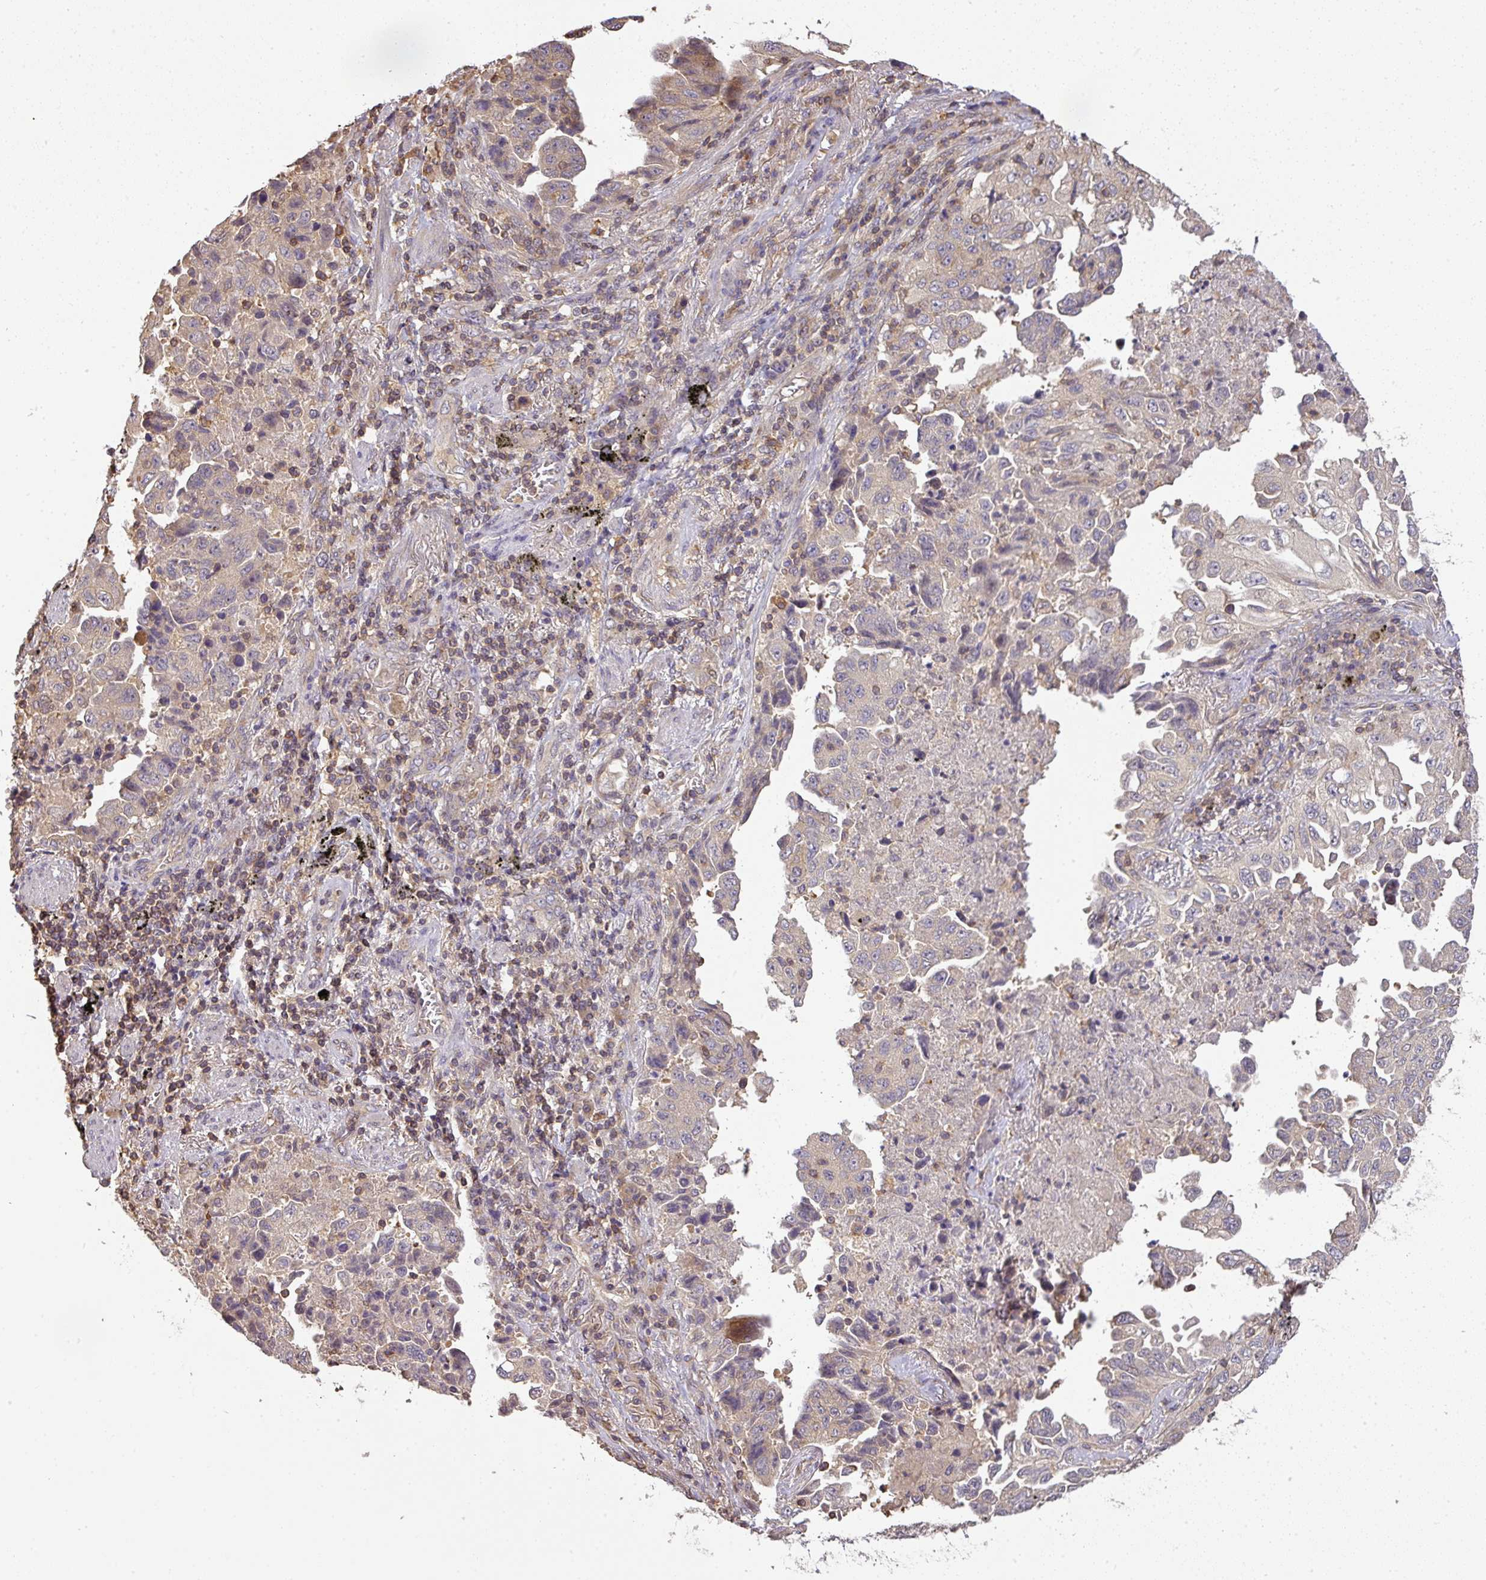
{"staining": {"intensity": "weak", "quantity": "<25%", "location": "cytoplasmic/membranous"}, "tissue": "lung cancer", "cell_type": "Tumor cells", "image_type": "cancer", "snomed": [{"axis": "morphology", "description": "Adenocarcinoma, NOS"}, {"axis": "topography", "description": "Lung"}], "caption": "The histopathology image reveals no significant staining in tumor cells of adenocarcinoma (lung). (Immunohistochemistry, brightfield microscopy, high magnification).", "gene": "TCL1B", "patient": {"sex": "female", "age": 51}}